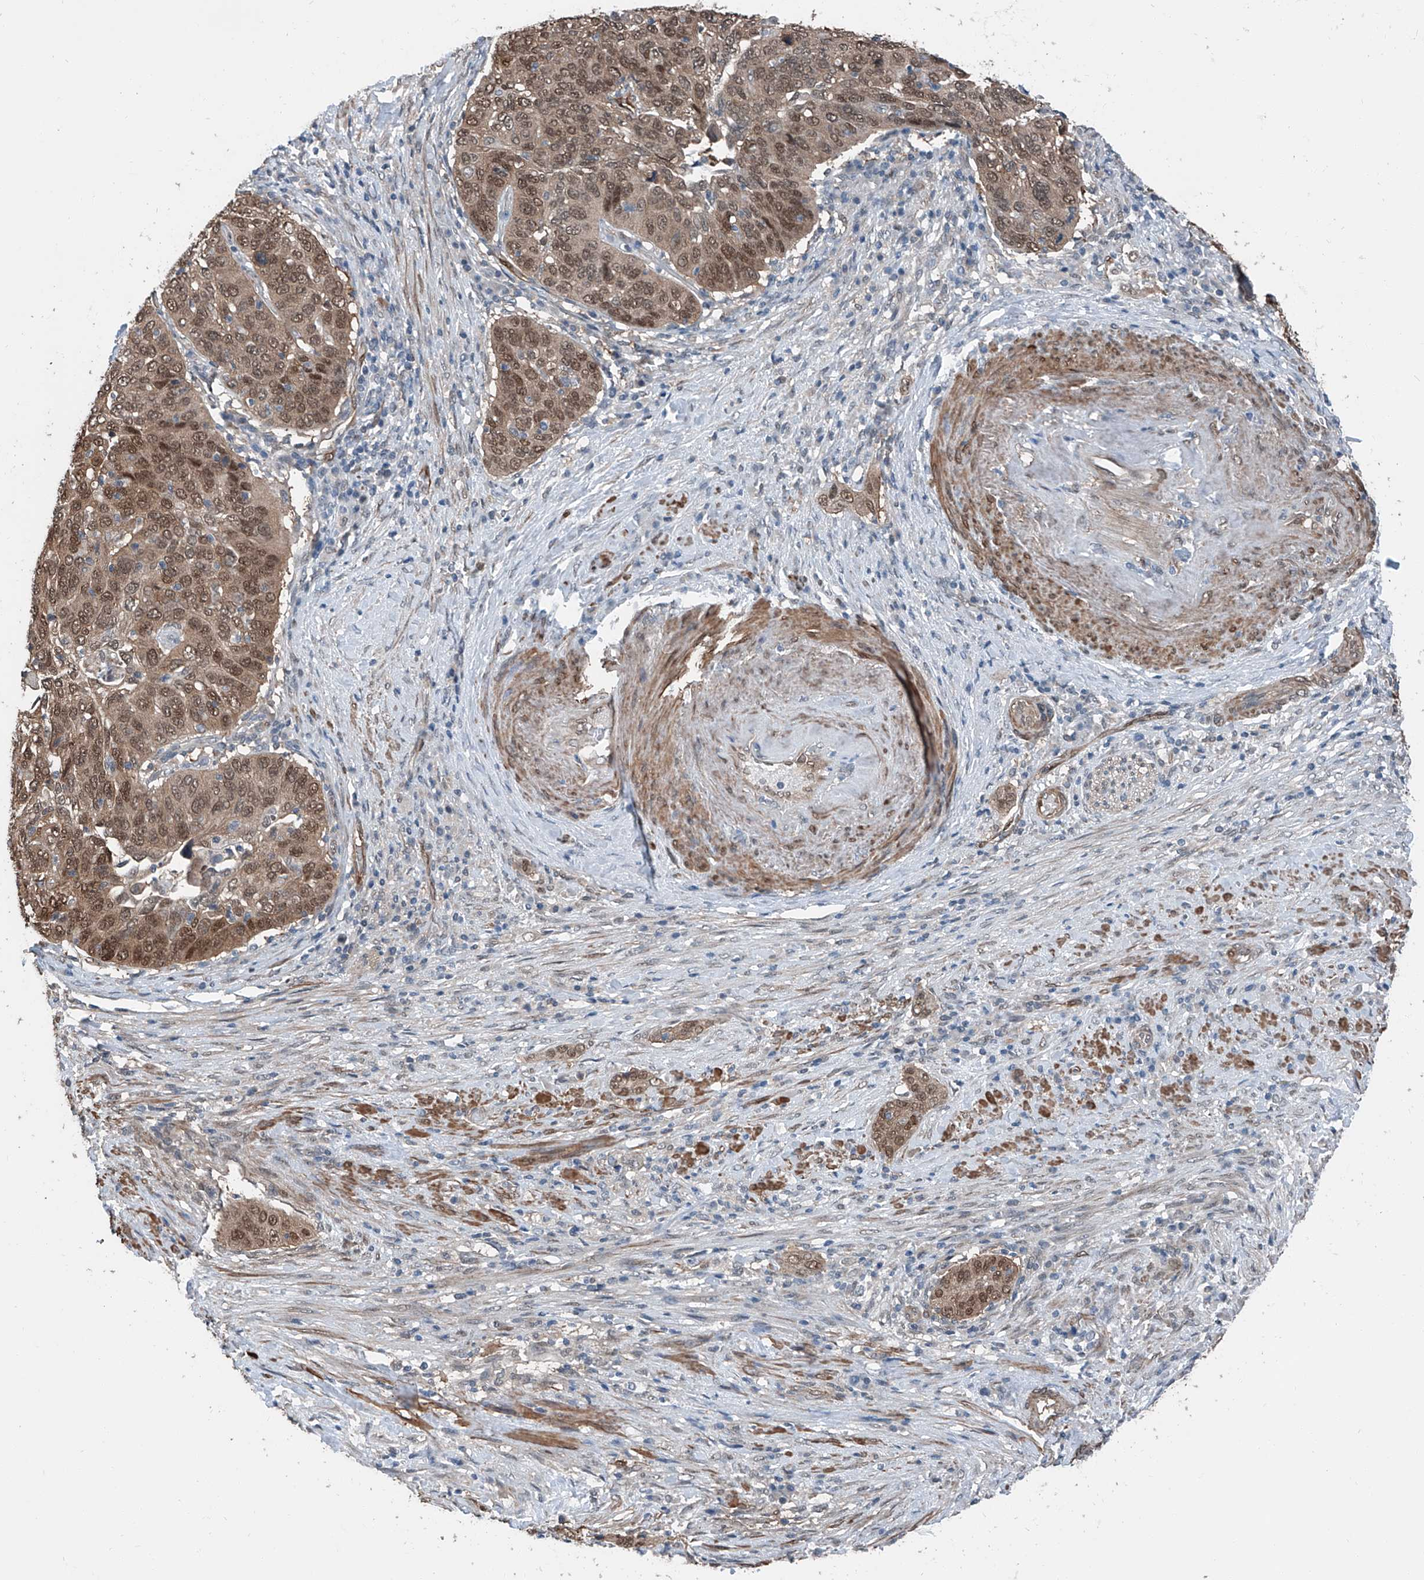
{"staining": {"intensity": "moderate", "quantity": ">75%", "location": "cytoplasmic/membranous,nuclear"}, "tissue": "cervical cancer", "cell_type": "Tumor cells", "image_type": "cancer", "snomed": [{"axis": "morphology", "description": "Squamous cell carcinoma, NOS"}, {"axis": "topography", "description": "Cervix"}], "caption": "Human cervical squamous cell carcinoma stained with a protein marker reveals moderate staining in tumor cells.", "gene": "HSPA6", "patient": {"sex": "female", "age": 60}}